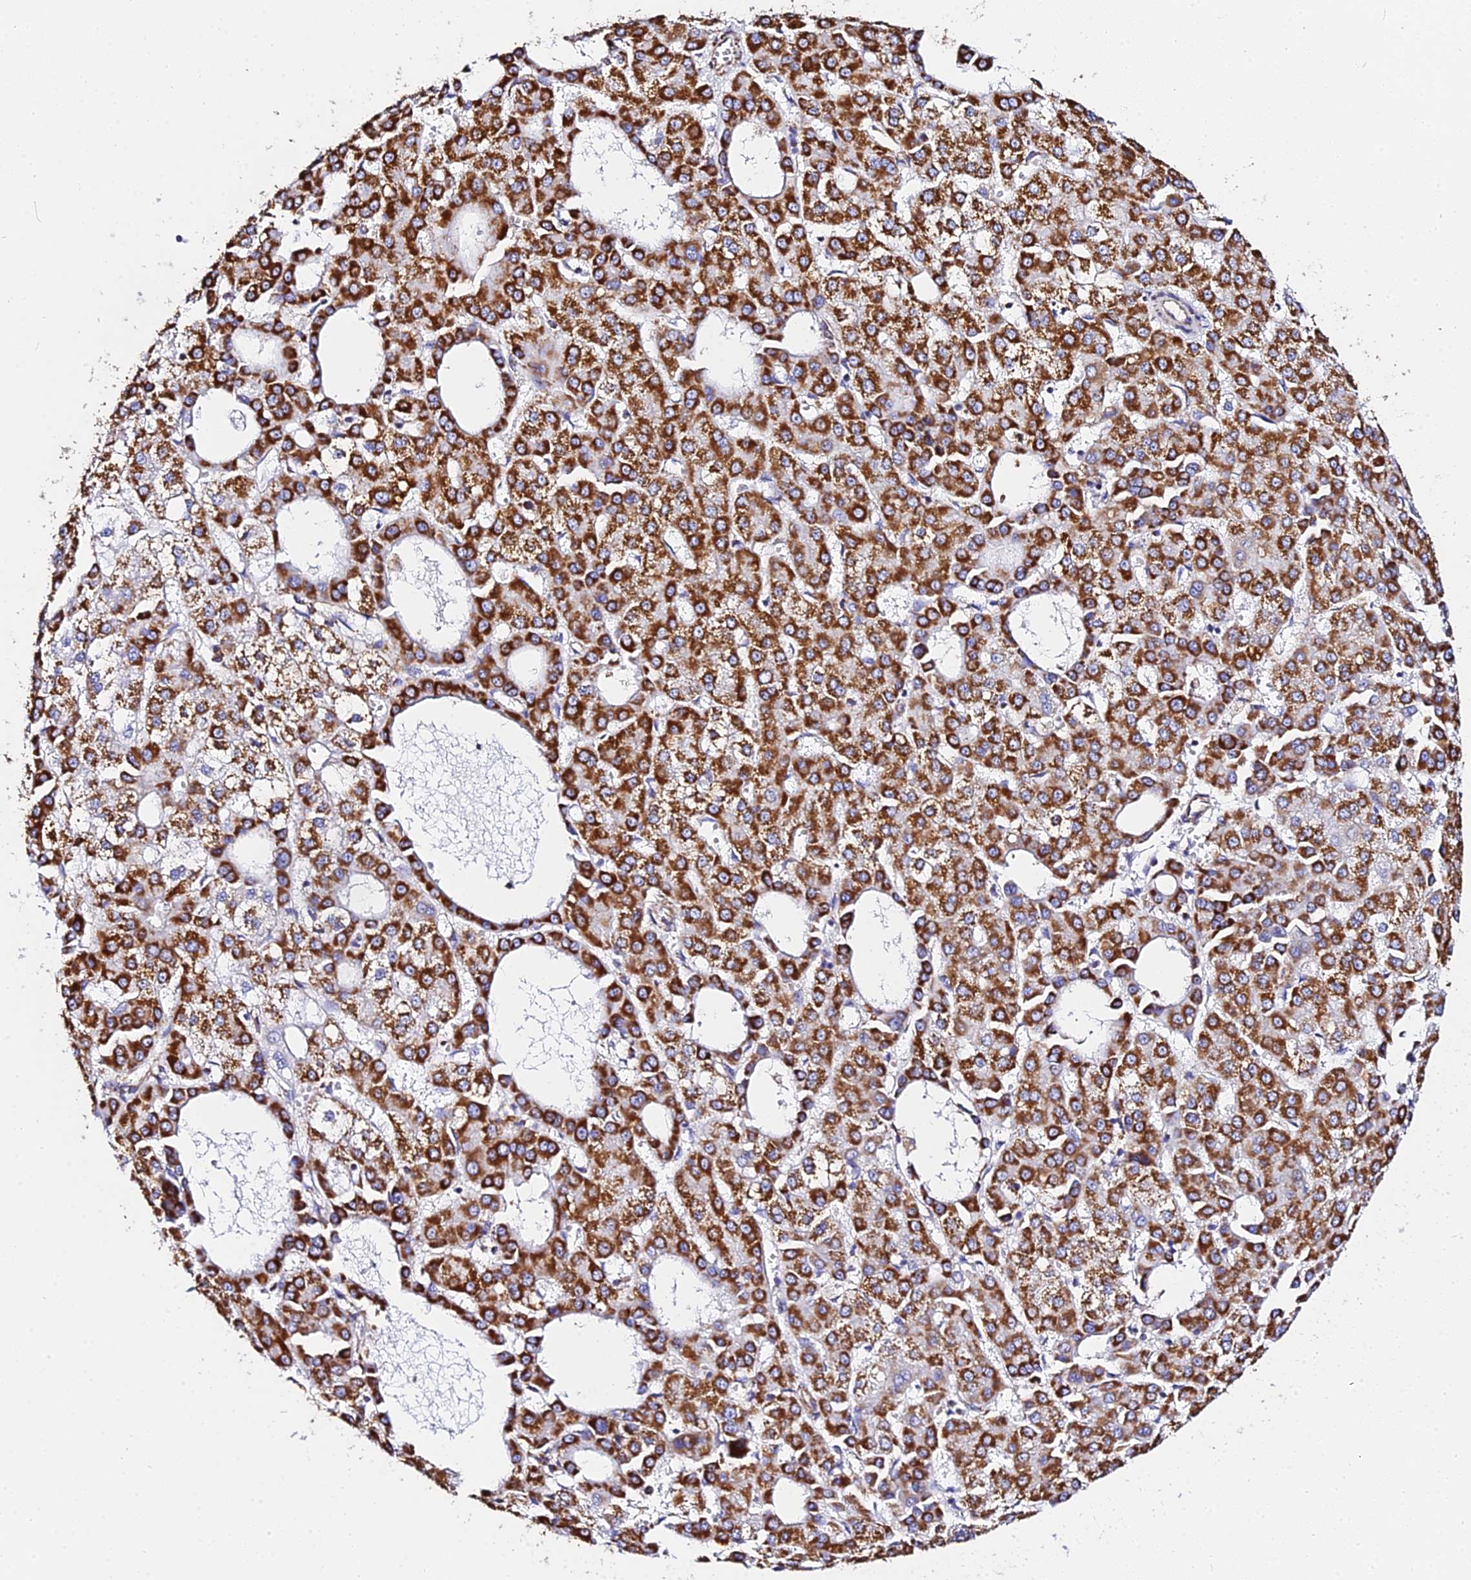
{"staining": {"intensity": "strong", "quantity": ">75%", "location": "cytoplasmic/membranous"}, "tissue": "liver cancer", "cell_type": "Tumor cells", "image_type": "cancer", "snomed": [{"axis": "morphology", "description": "Carcinoma, Hepatocellular, NOS"}, {"axis": "topography", "description": "Liver"}], "caption": "Protein staining of liver cancer tissue demonstrates strong cytoplasmic/membranous staining in about >75% of tumor cells.", "gene": "ZNF573", "patient": {"sex": "male", "age": 47}}